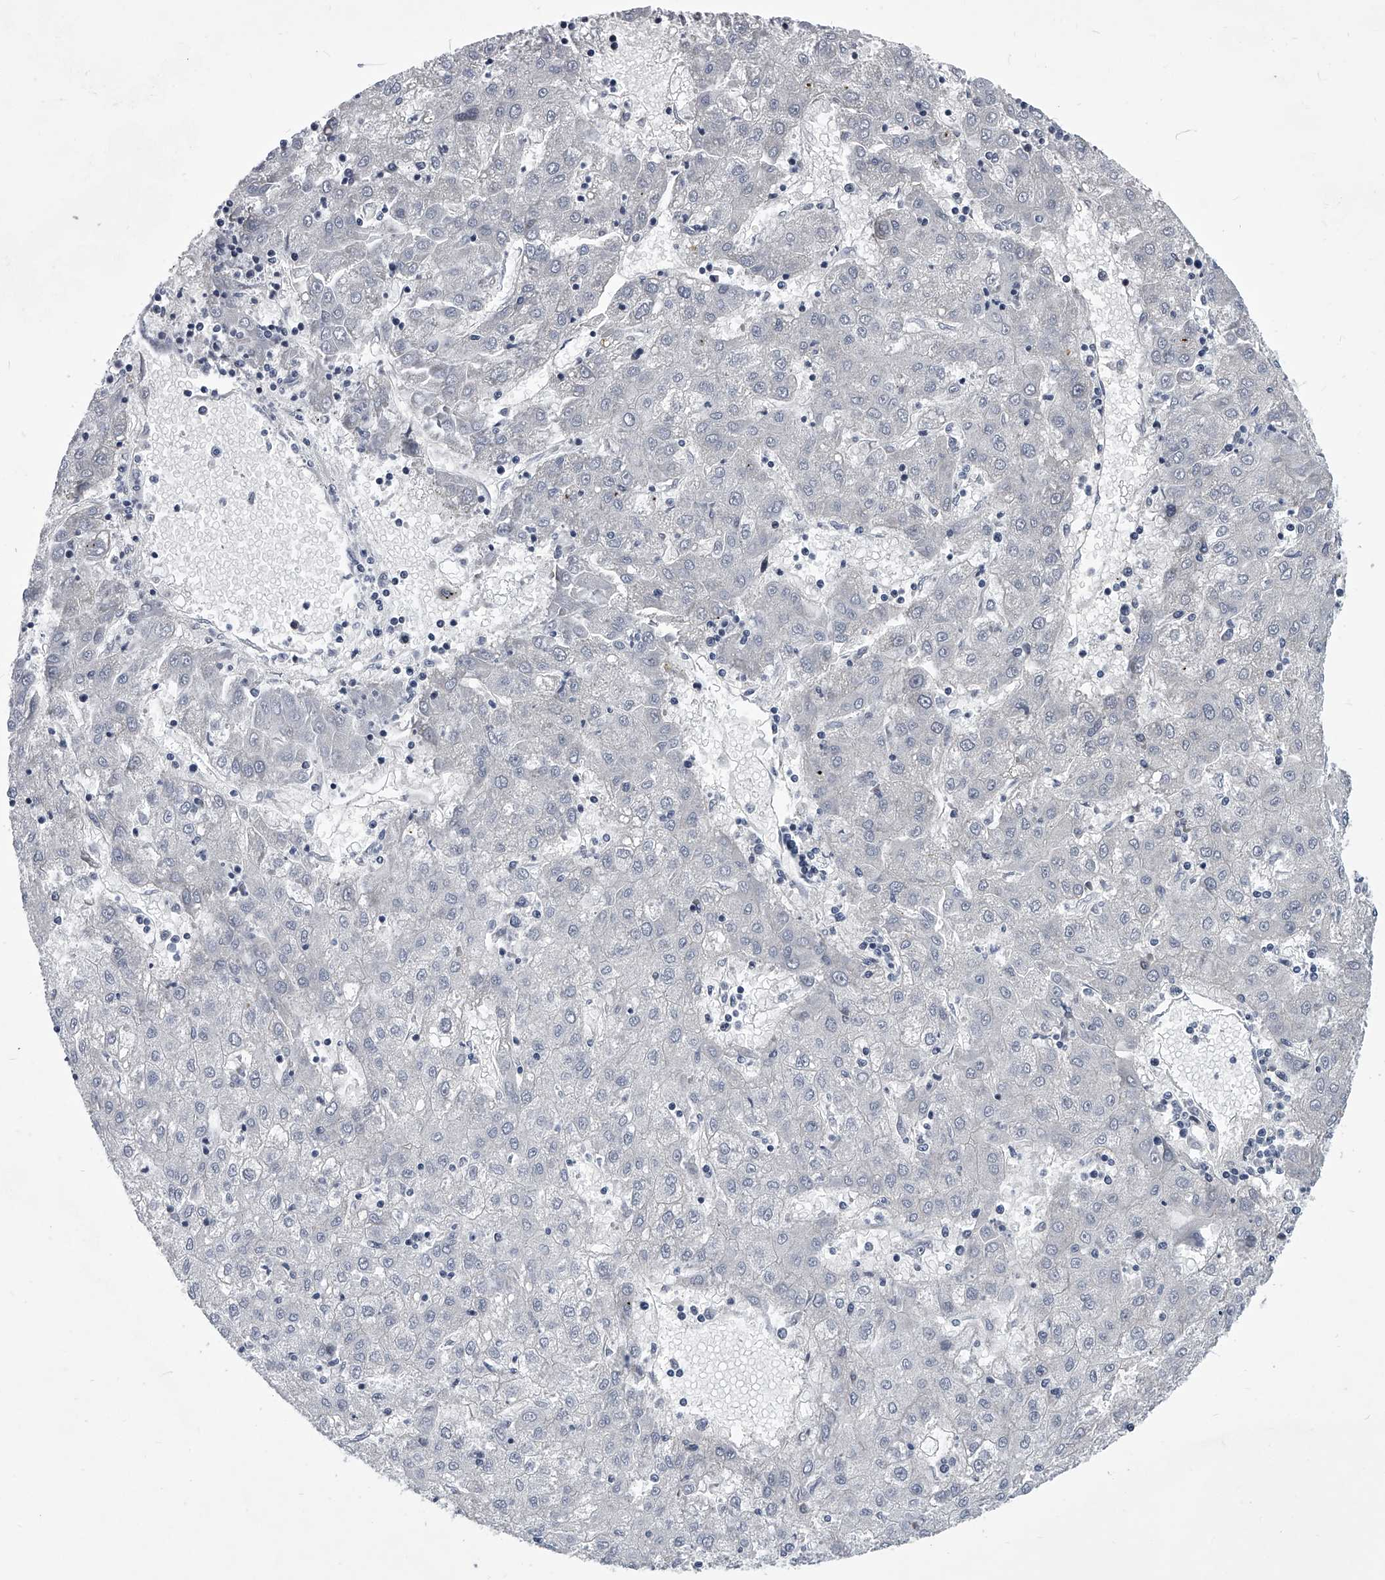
{"staining": {"intensity": "negative", "quantity": "none", "location": "none"}, "tissue": "liver cancer", "cell_type": "Tumor cells", "image_type": "cancer", "snomed": [{"axis": "morphology", "description": "Carcinoma, Hepatocellular, NOS"}, {"axis": "topography", "description": "Liver"}], "caption": "Liver cancer (hepatocellular carcinoma) was stained to show a protein in brown. There is no significant staining in tumor cells.", "gene": "ZNF76", "patient": {"sex": "male", "age": 72}}